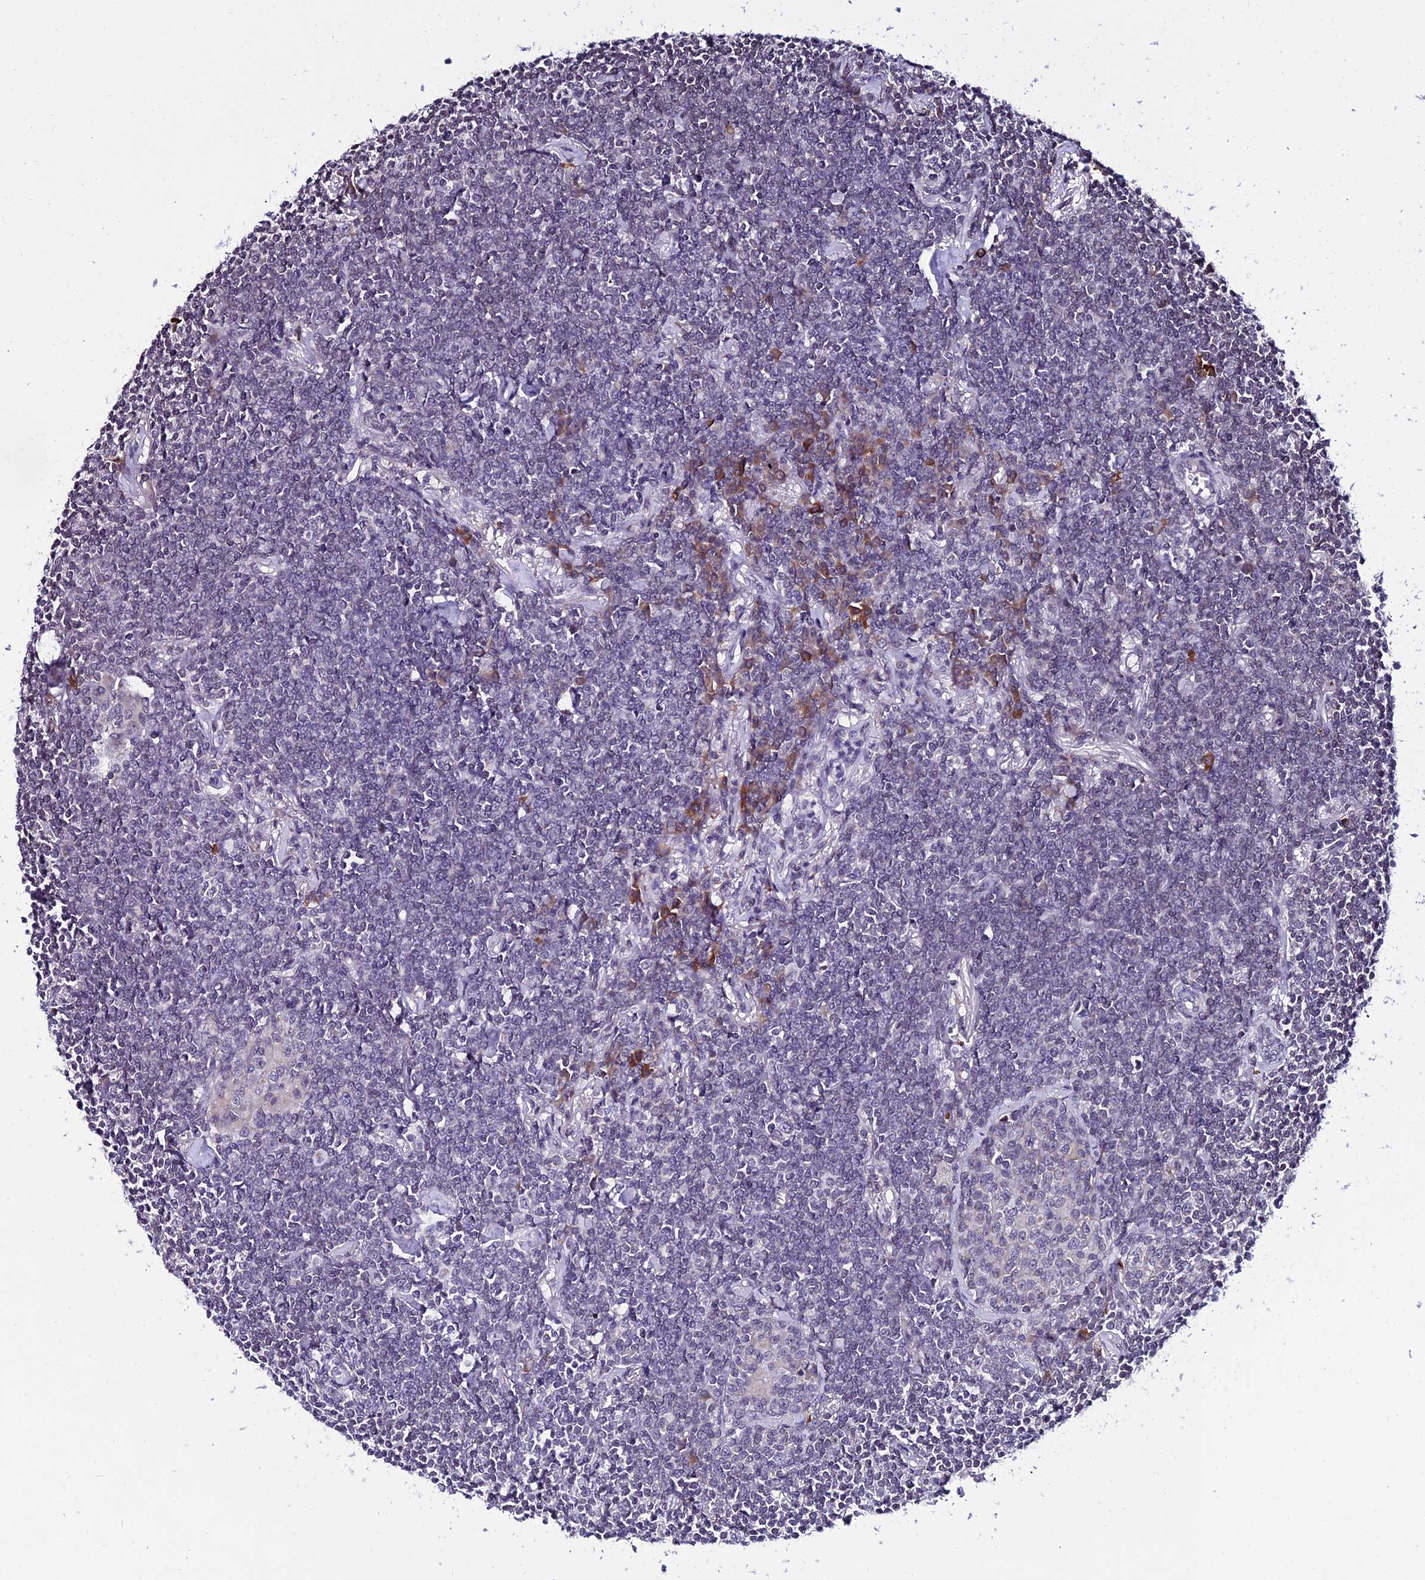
{"staining": {"intensity": "negative", "quantity": "none", "location": "none"}, "tissue": "lymphoma", "cell_type": "Tumor cells", "image_type": "cancer", "snomed": [{"axis": "morphology", "description": "Malignant lymphoma, non-Hodgkin's type, Low grade"}, {"axis": "topography", "description": "Lung"}], "caption": "Lymphoma stained for a protein using immunohistochemistry displays no staining tumor cells.", "gene": "CDNF", "patient": {"sex": "female", "age": 71}}